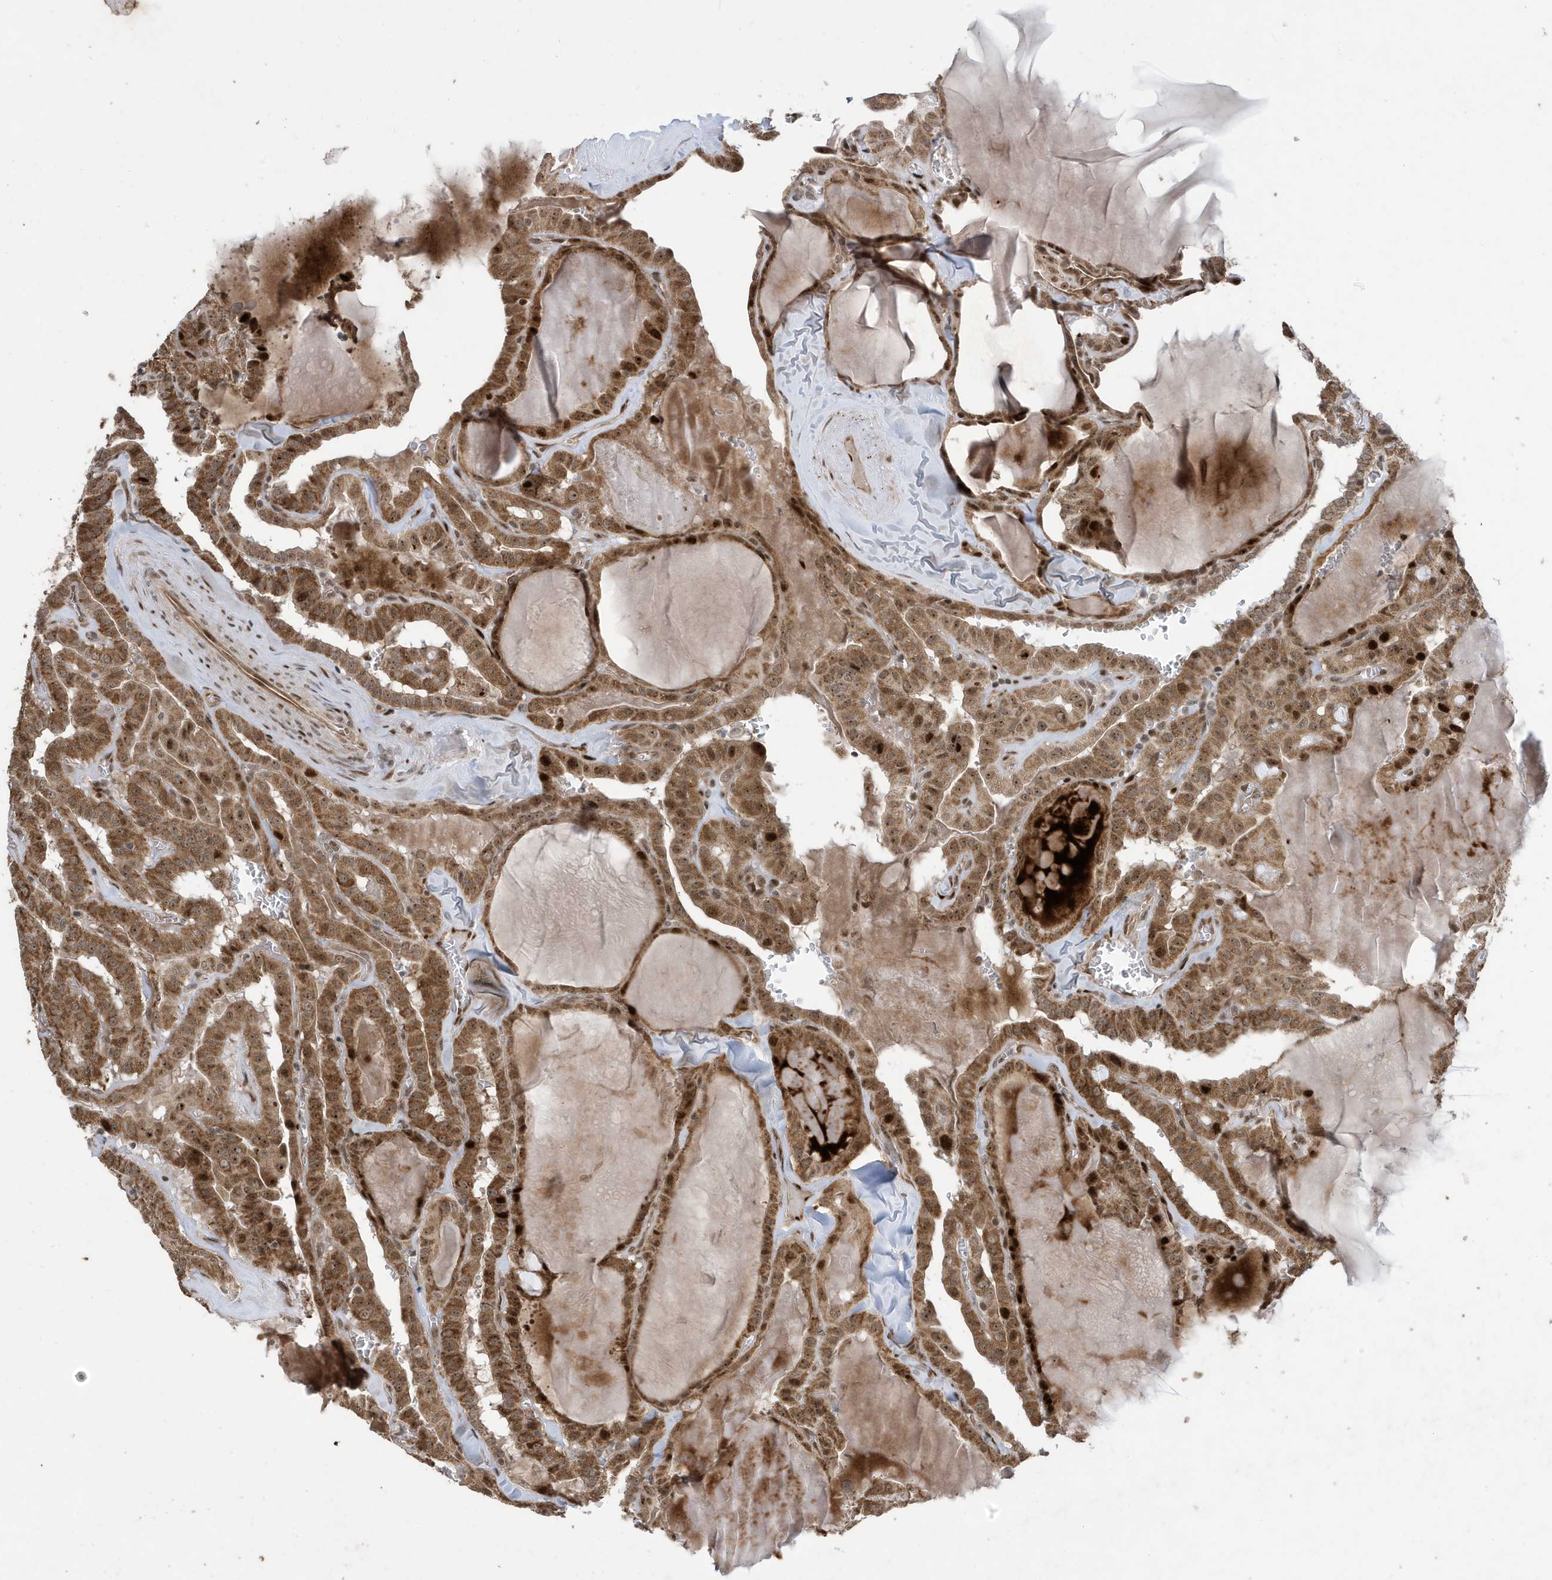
{"staining": {"intensity": "moderate", "quantity": ">75%", "location": "cytoplasmic/membranous,nuclear"}, "tissue": "thyroid cancer", "cell_type": "Tumor cells", "image_type": "cancer", "snomed": [{"axis": "morphology", "description": "Papillary adenocarcinoma, NOS"}, {"axis": "topography", "description": "Thyroid gland"}], "caption": "A high-resolution image shows immunohistochemistry (IHC) staining of thyroid papillary adenocarcinoma, which exhibits moderate cytoplasmic/membranous and nuclear staining in about >75% of tumor cells. (brown staining indicates protein expression, while blue staining denotes nuclei).", "gene": "FAM9B", "patient": {"sex": "male", "age": 52}}